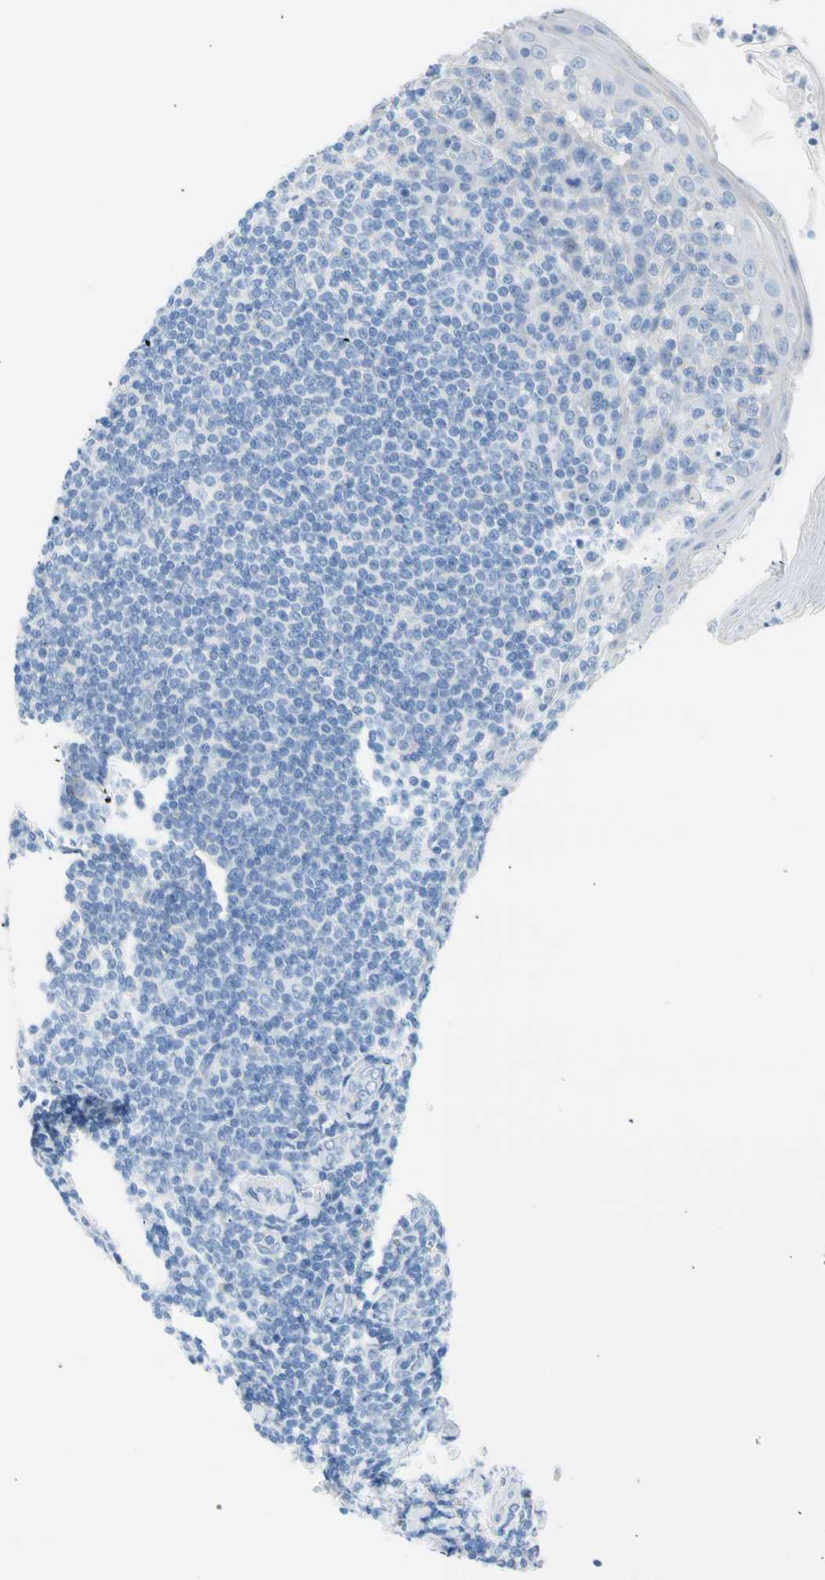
{"staining": {"intensity": "weak", "quantity": ">75%", "location": "cytoplasmic/membranous"}, "tissue": "tonsil", "cell_type": "Germinal center cells", "image_type": "normal", "snomed": [{"axis": "morphology", "description": "Normal tissue, NOS"}, {"axis": "topography", "description": "Tonsil"}], "caption": "Protein expression by IHC demonstrates weak cytoplasmic/membranous staining in approximately >75% of germinal center cells in normal tonsil. The protein of interest is shown in brown color, while the nuclei are stained blue.", "gene": "CEL", "patient": {"sex": "male", "age": 31}}